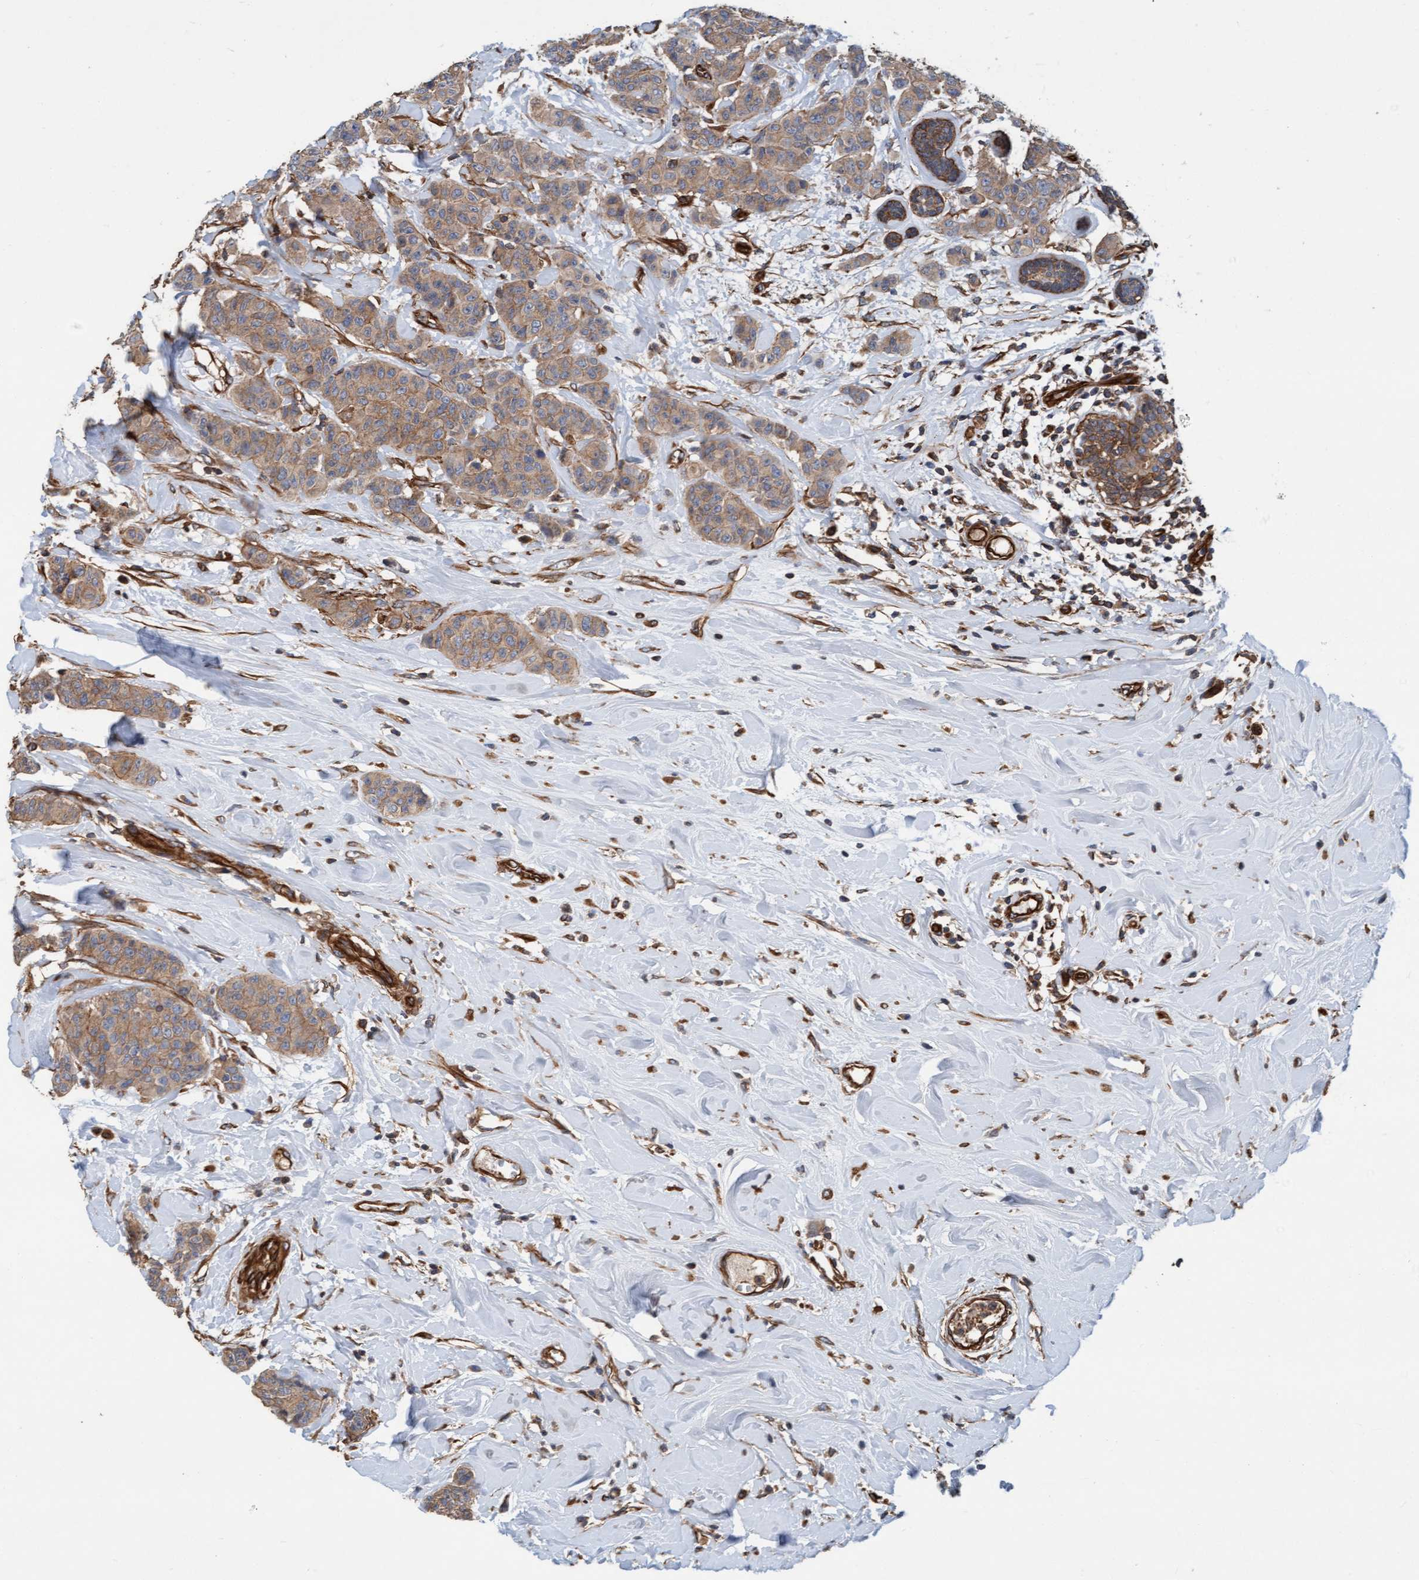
{"staining": {"intensity": "moderate", "quantity": ">75%", "location": "cytoplasmic/membranous"}, "tissue": "breast cancer", "cell_type": "Tumor cells", "image_type": "cancer", "snomed": [{"axis": "morphology", "description": "Normal tissue, NOS"}, {"axis": "morphology", "description": "Duct carcinoma"}, {"axis": "topography", "description": "Breast"}], "caption": "The histopathology image exhibits staining of breast cancer, revealing moderate cytoplasmic/membranous protein positivity (brown color) within tumor cells.", "gene": "STXBP4", "patient": {"sex": "female", "age": 40}}